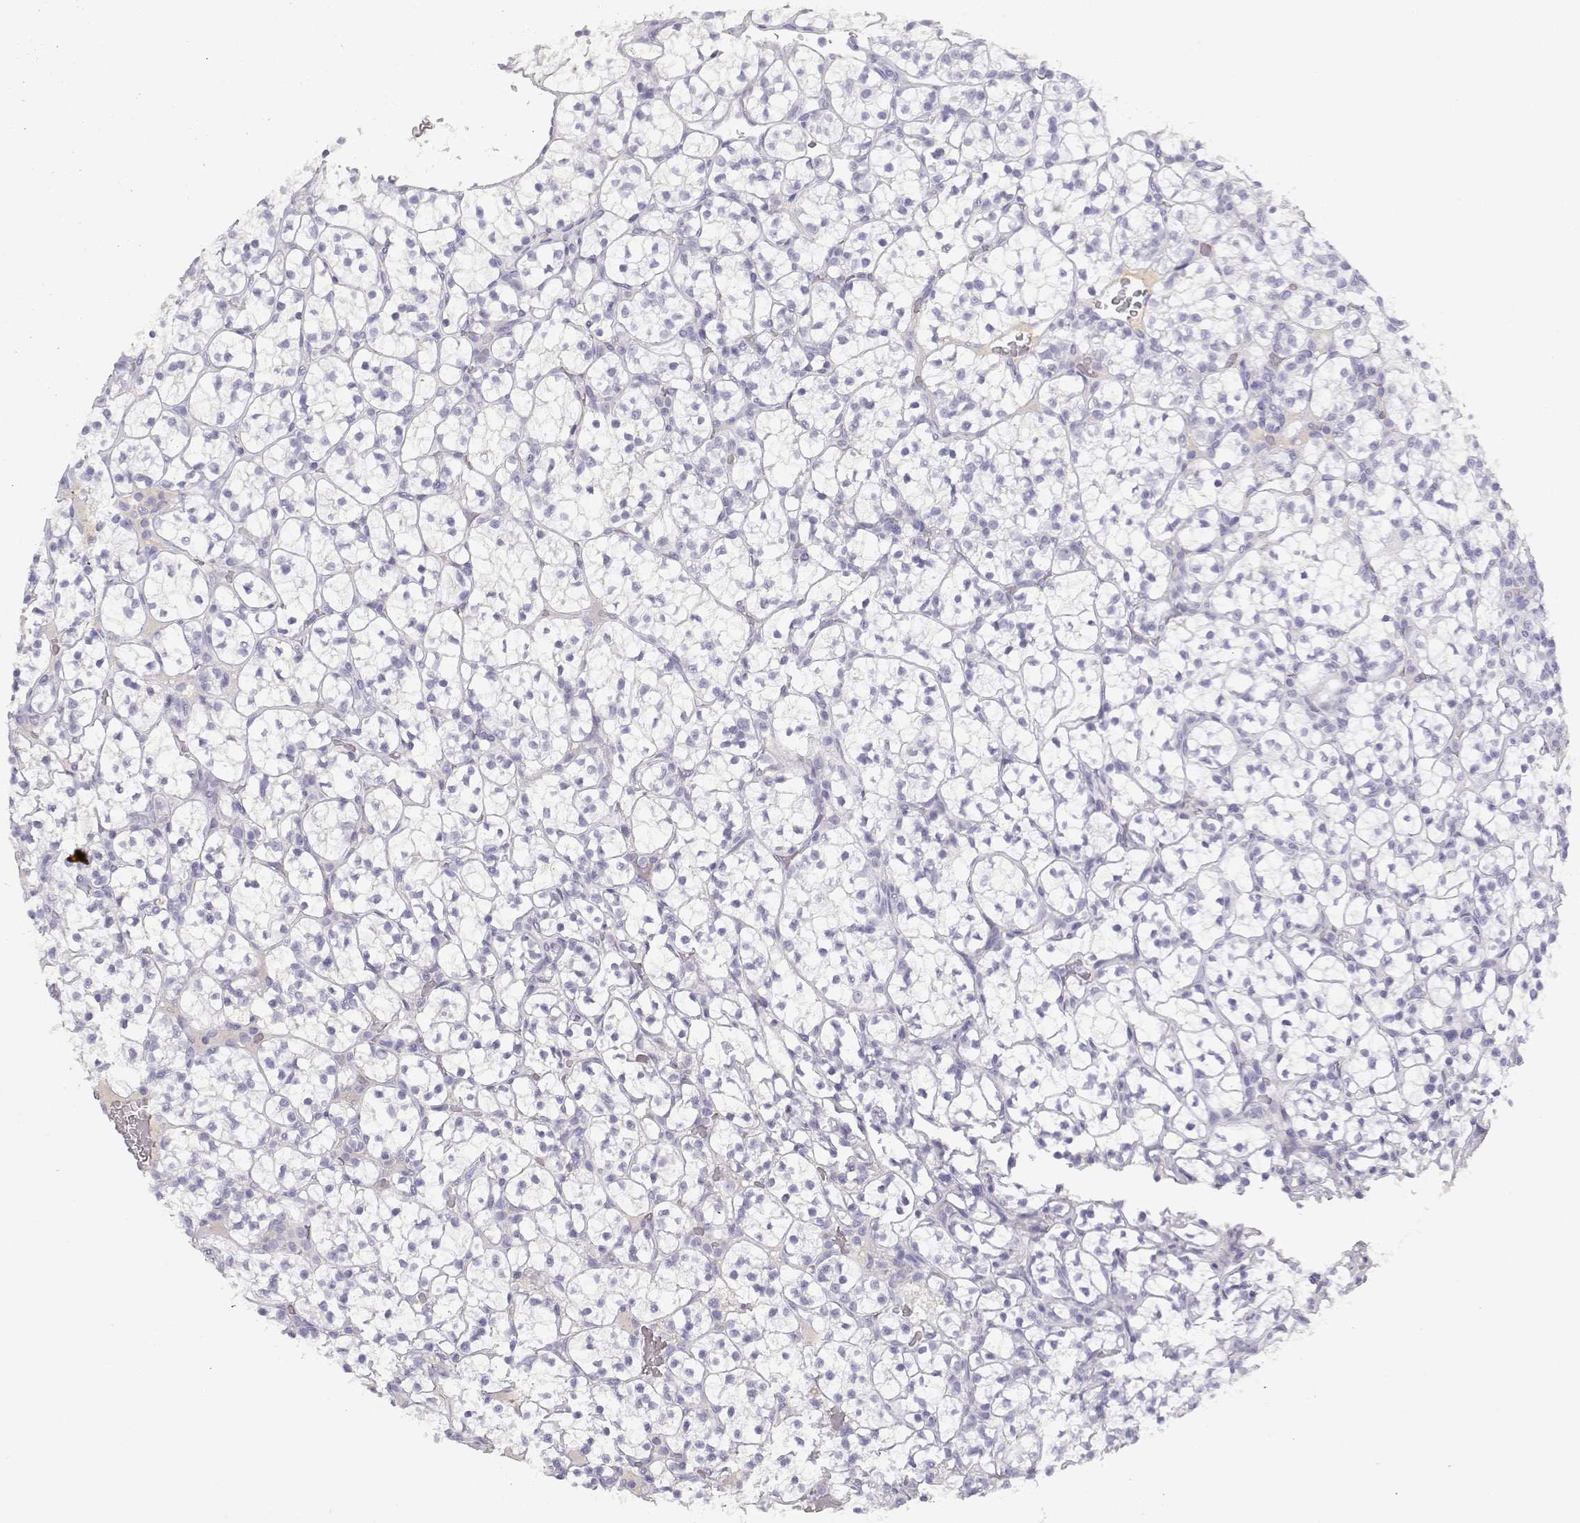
{"staining": {"intensity": "negative", "quantity": "none", "location": "none"}, "tissue": "renal cancer", "cell_type": "Tumor cells", "image_type": "cancer", "snomed": [{"axis": "morphology", "description": "Adenocarcinoma, NOS"}, {"axis": "topography", "description": "Kidney"}], "caption": "Tumor cells show no significant protein expression in renal adenocarcinoma.", "gene": "SLCO6A1", "patient": {"sex": "female", "age": 89}}